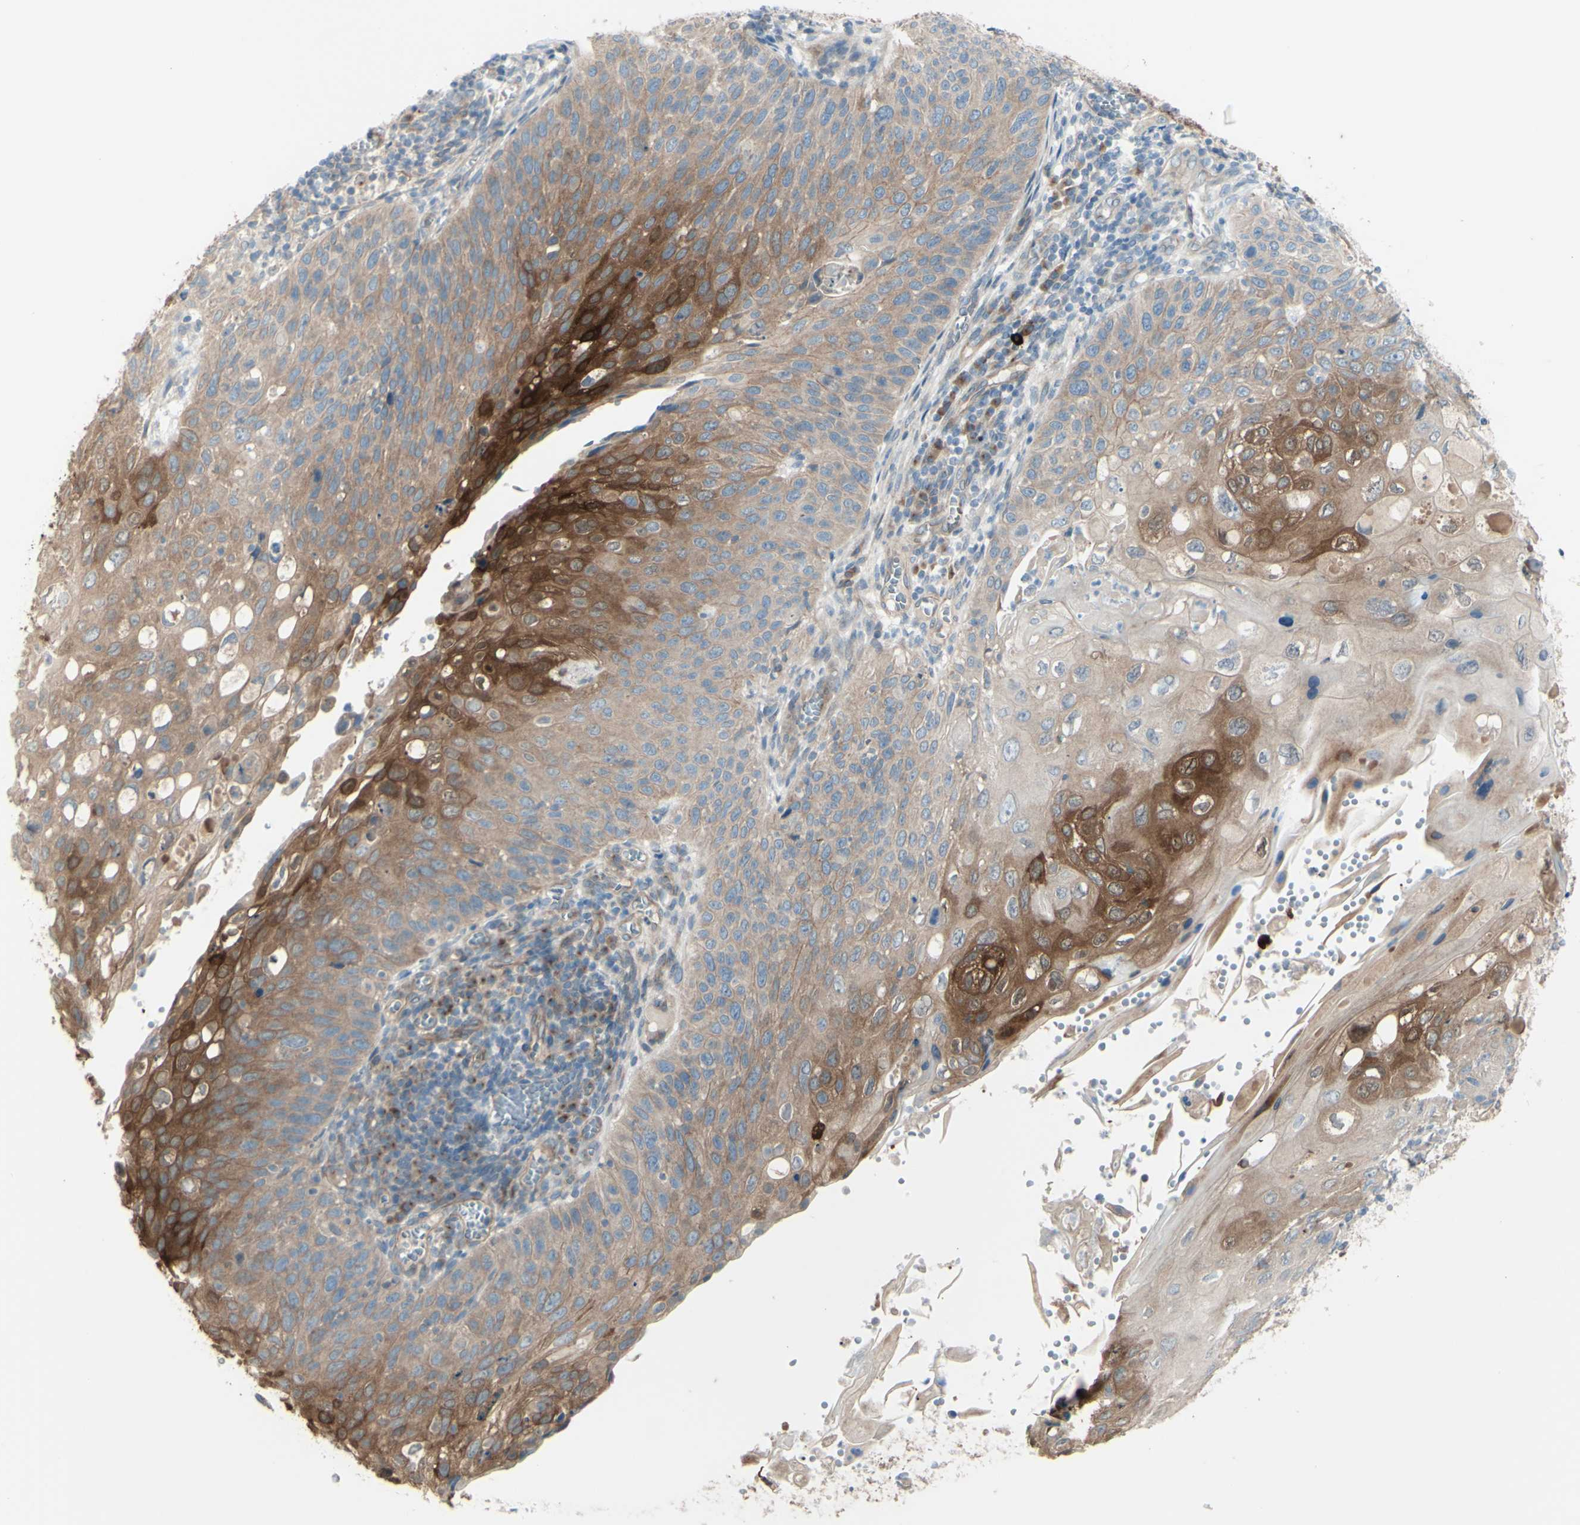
{"staining": {"intensity": "strong", "quantity": ">75%", "location": "cytoplasmic/membranous"}, "tissue": "cervical cancer", "cell_type": "Tumor cells", "image_type": "cancer", "snomed": [{"axis": "morphology", "description": "Squamous cell carcinoma, NOS"}, {"axis": "topography", "description": "Cervix"}], "caption": "Brown immunohistochemical staining in human cervical cancer reveals strong cytoplasmic/membranous positivity in about >75% of tumor cells. Immunohistochemistry (ihc) stains the protein in brown and the nuclei are stained blue.", "gene": "LRRK1", "patient": {"sex": "female", "age": 70}}